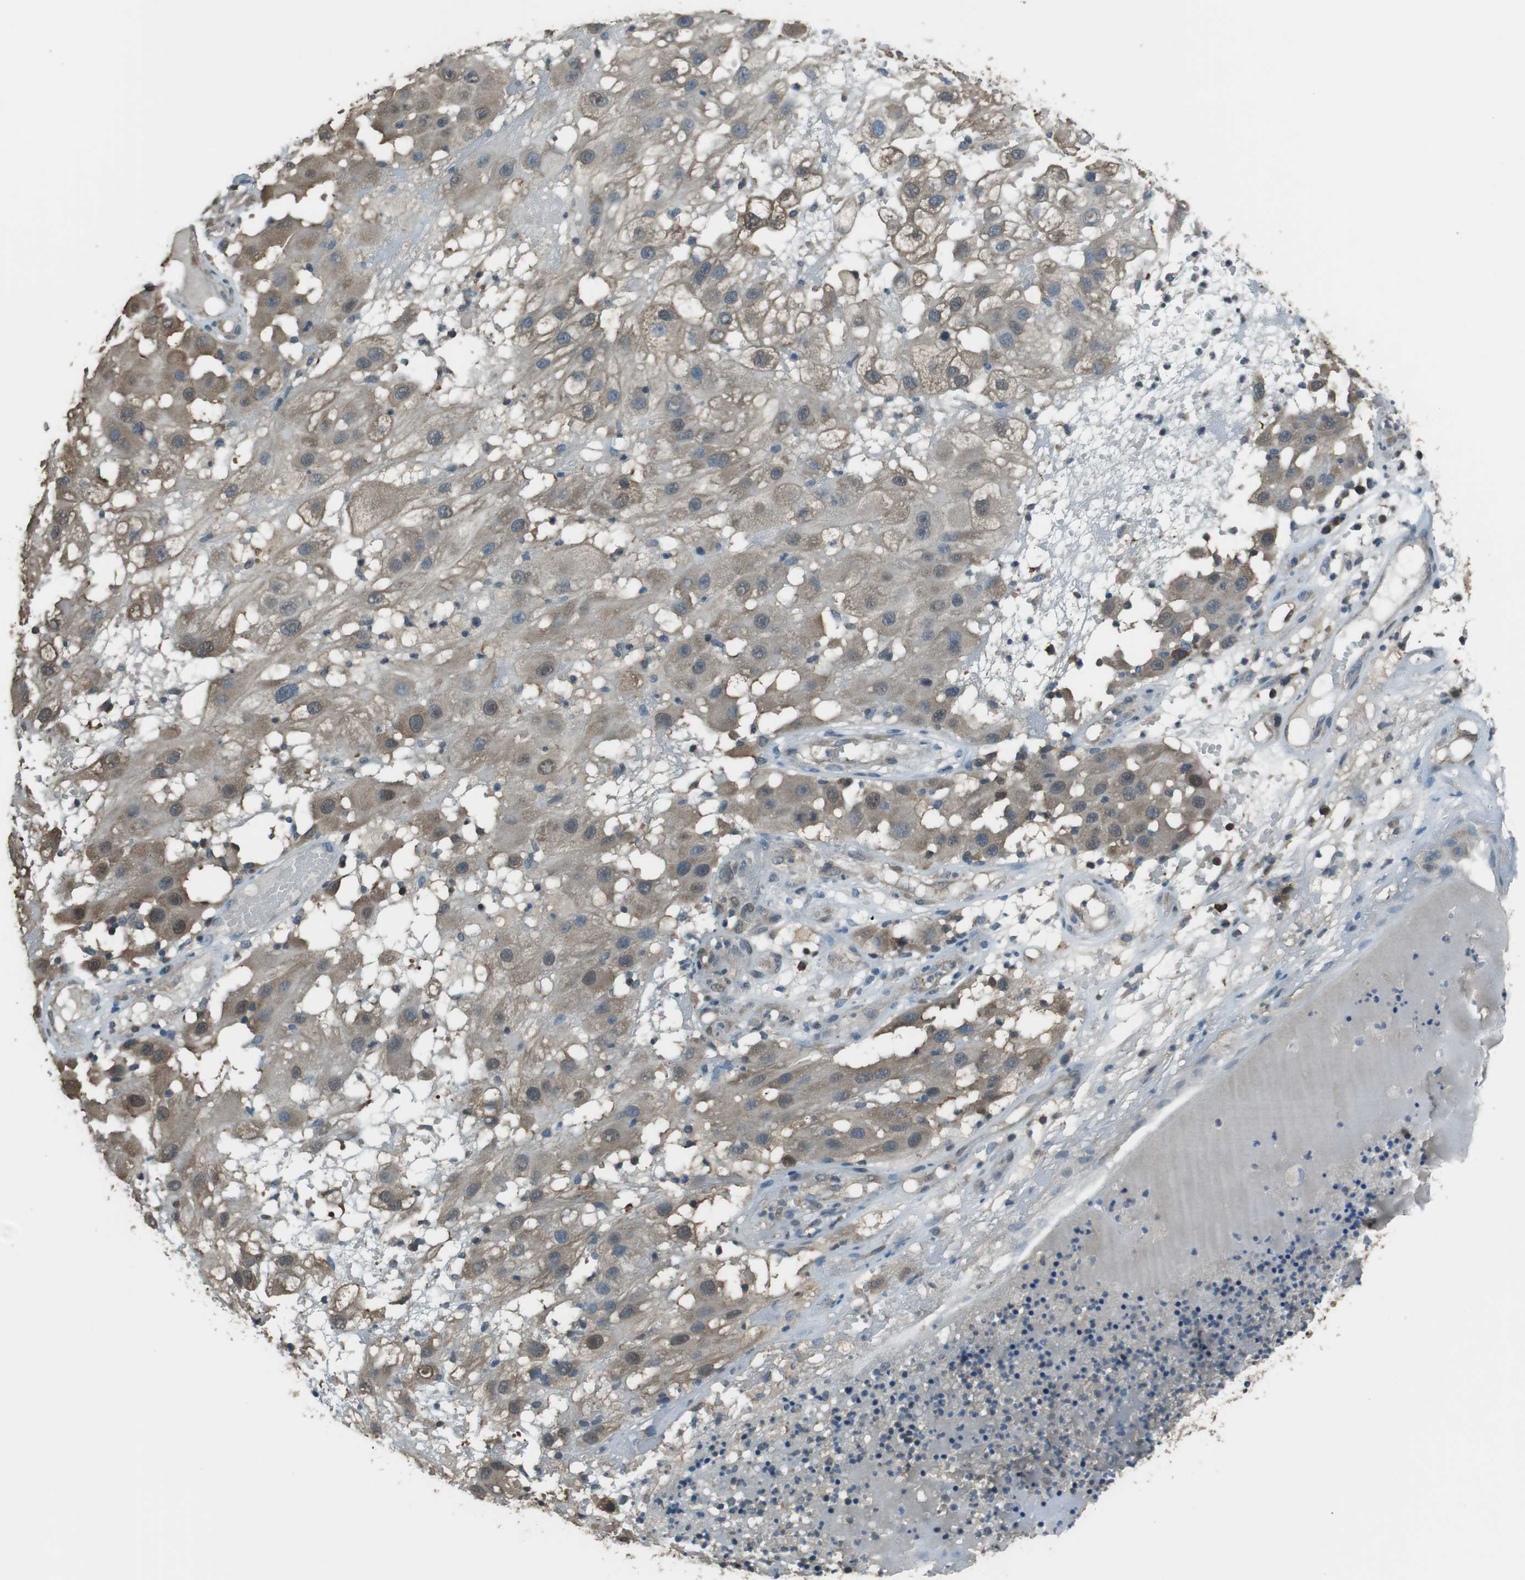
{"staining": {"intensity": "weak", "quantity": ">75%", "location": "cytoplasmic/membranous"}, "tissue": "melanoma", "cell_type": "Tumor cells", "image_type": "cancer", "snomed": [{"axis": "morphology", "description": "Malignant melanoma, NOS"}, {"axis": "topography", "description": "Skin"}], "caption": "An image of human melanoma stained for a protein demonstrates weak cytoplasmic/membranous brown staining in tumor cells. (DAB (3,3'-diaminobenzidine) = brown stain, brightfield microscopy at high magnification).", "gene": "TWSG1", "patient": {"sex": "female", "age": 81}}